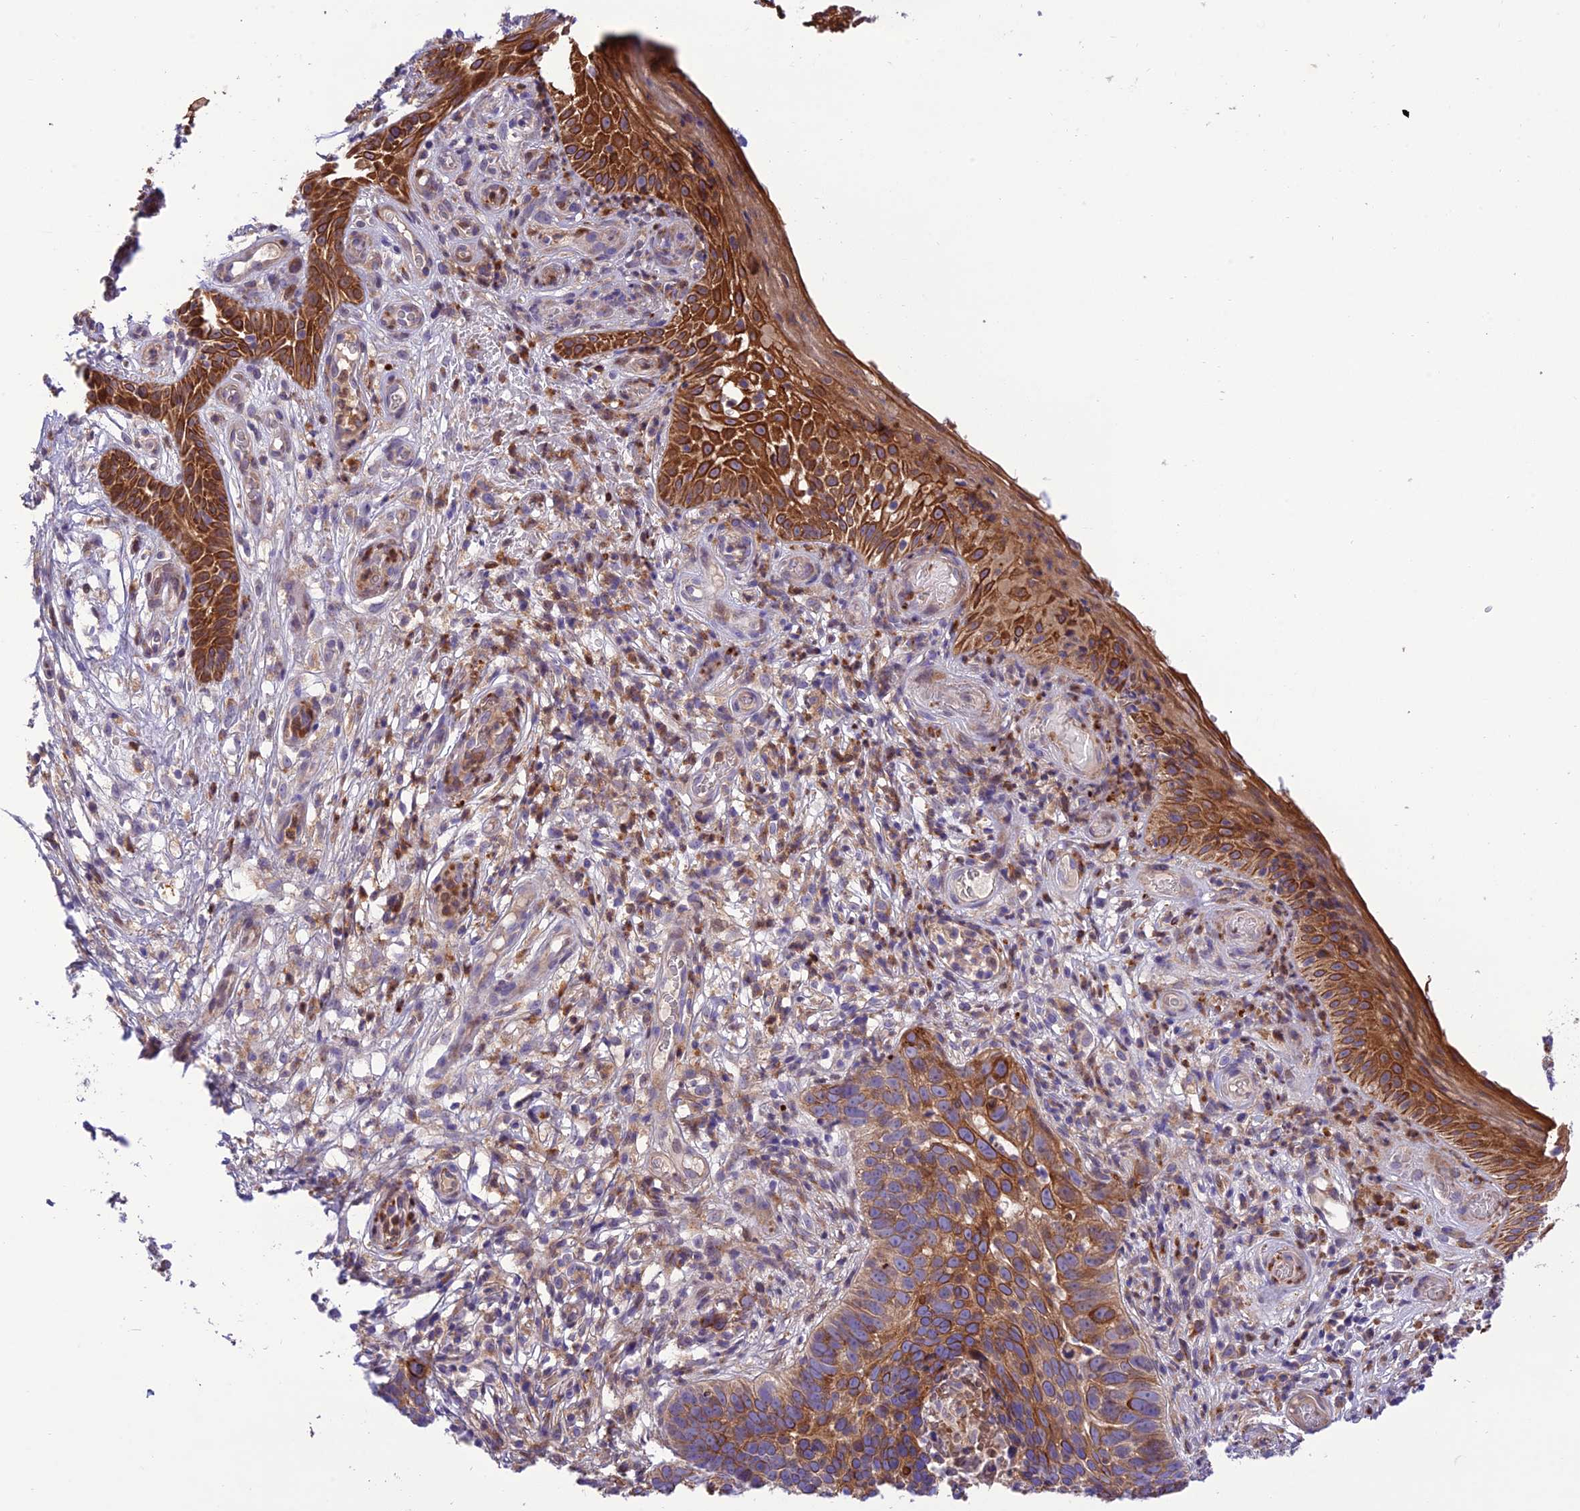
{"staining": {"intensity": "moderate", "quantity": ">75%", "location": "cytoplasmic/membranous"}, "tissue": "skin cancer", "cell_type": "Tumor cells", "image_type": "cancer", "snomed": [{"axis": "morphology", "description": "Basal cell carcinoma"}, {"axis": "topography", "description": "Skin"}], "caption": "Human skin cancer (basal cell carcinoma) stained with a protein marker shows moderate staining in tumor cells.", "gene": "JMY", "patient": {"sex": "male", "age": 89}}